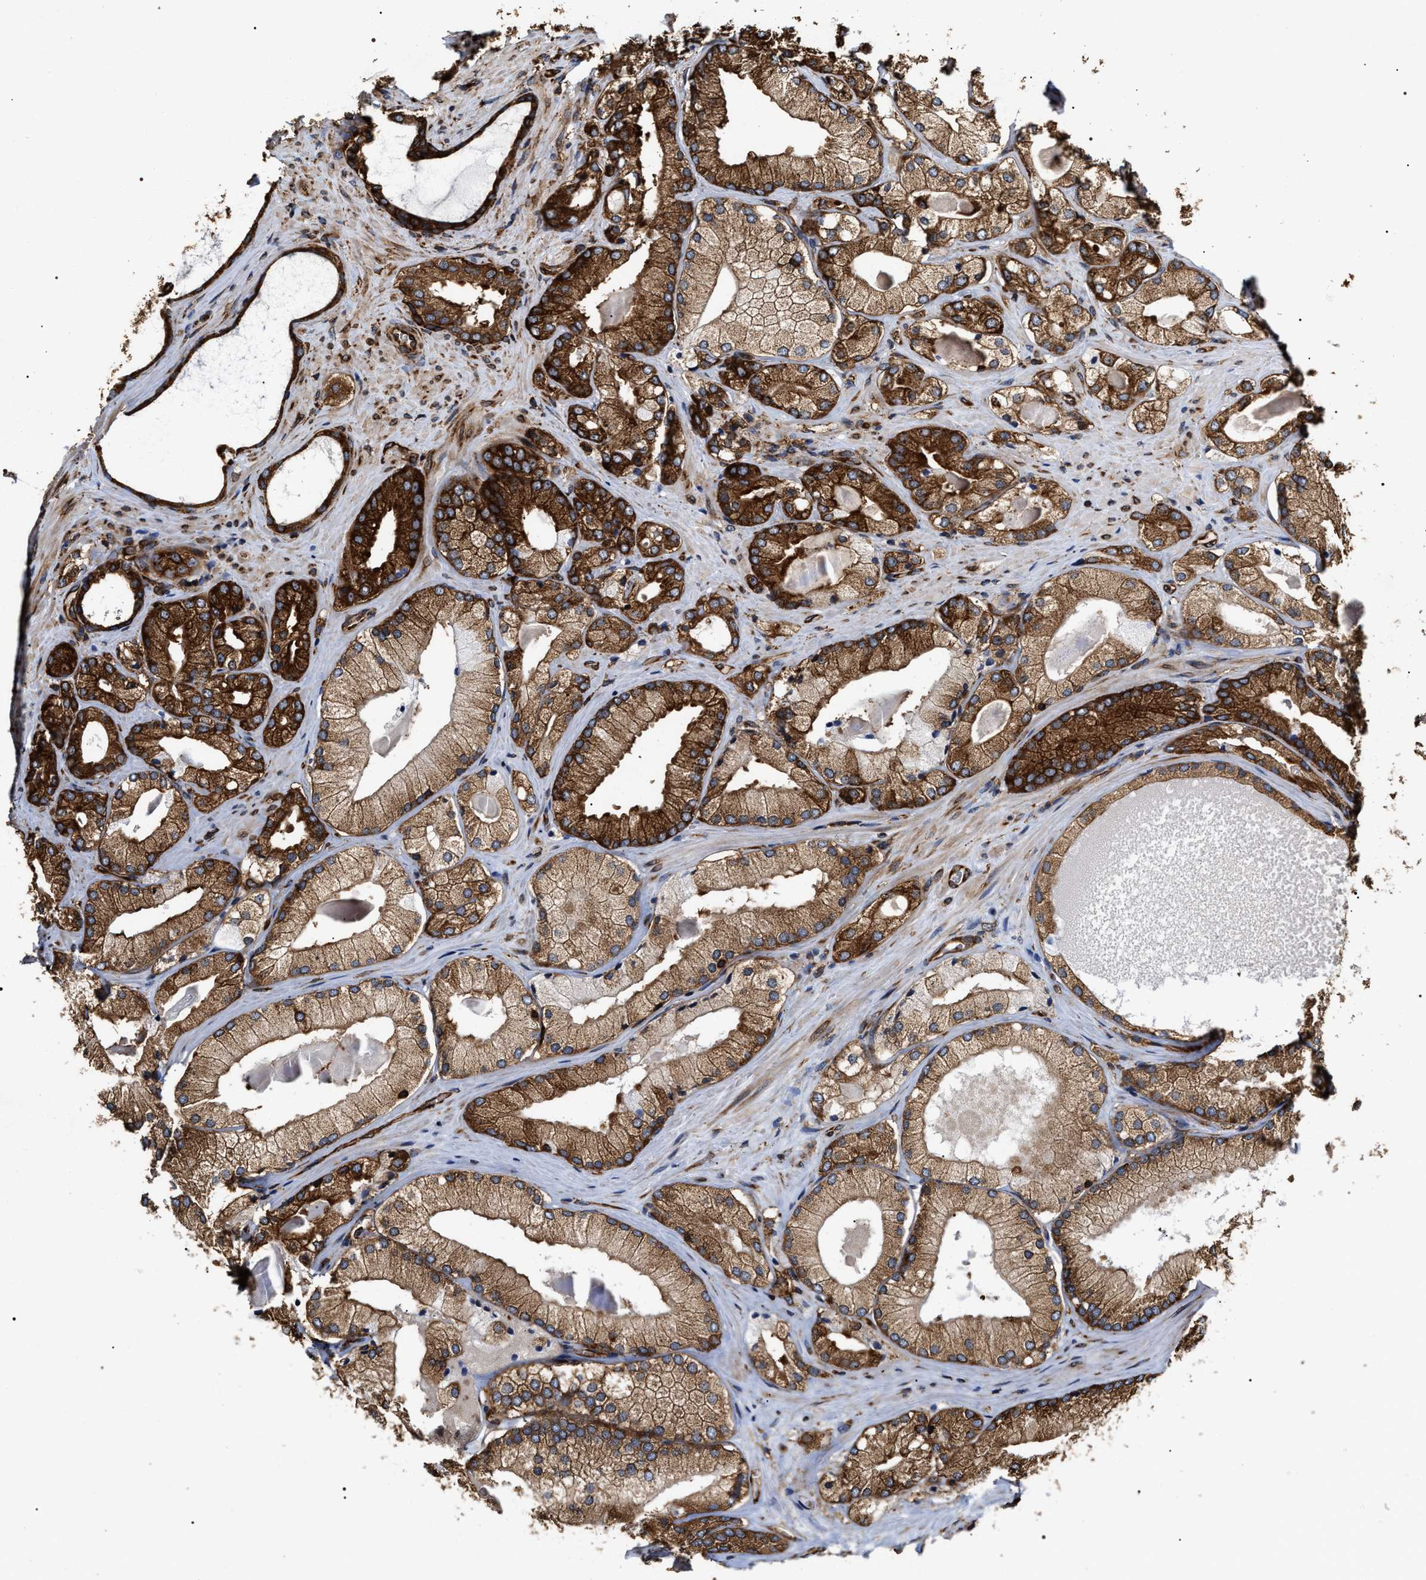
{"staining": {"intensity": "strong", "quantity": "25%-75%", "location": "cytoplasmic/membranous"}, "tissue": "prostate cancer", "cell_type": "Tumor cells", "image_type": "cancer", "snomed": [{"axis": "morphology", "description": "Adenocarcinoma, Low grade"}, {"axis": "topography", "description": "Prostate"}], "caption": "IHC (DAB) staining of human prostate adenocarcinoma (low-grade) exhibits strong cytoplasmic/membranous protein expression in about 25%-75% of tumor cells.", "gene": "SERBP1", "patient": {"sex": "male", "age": 65}}